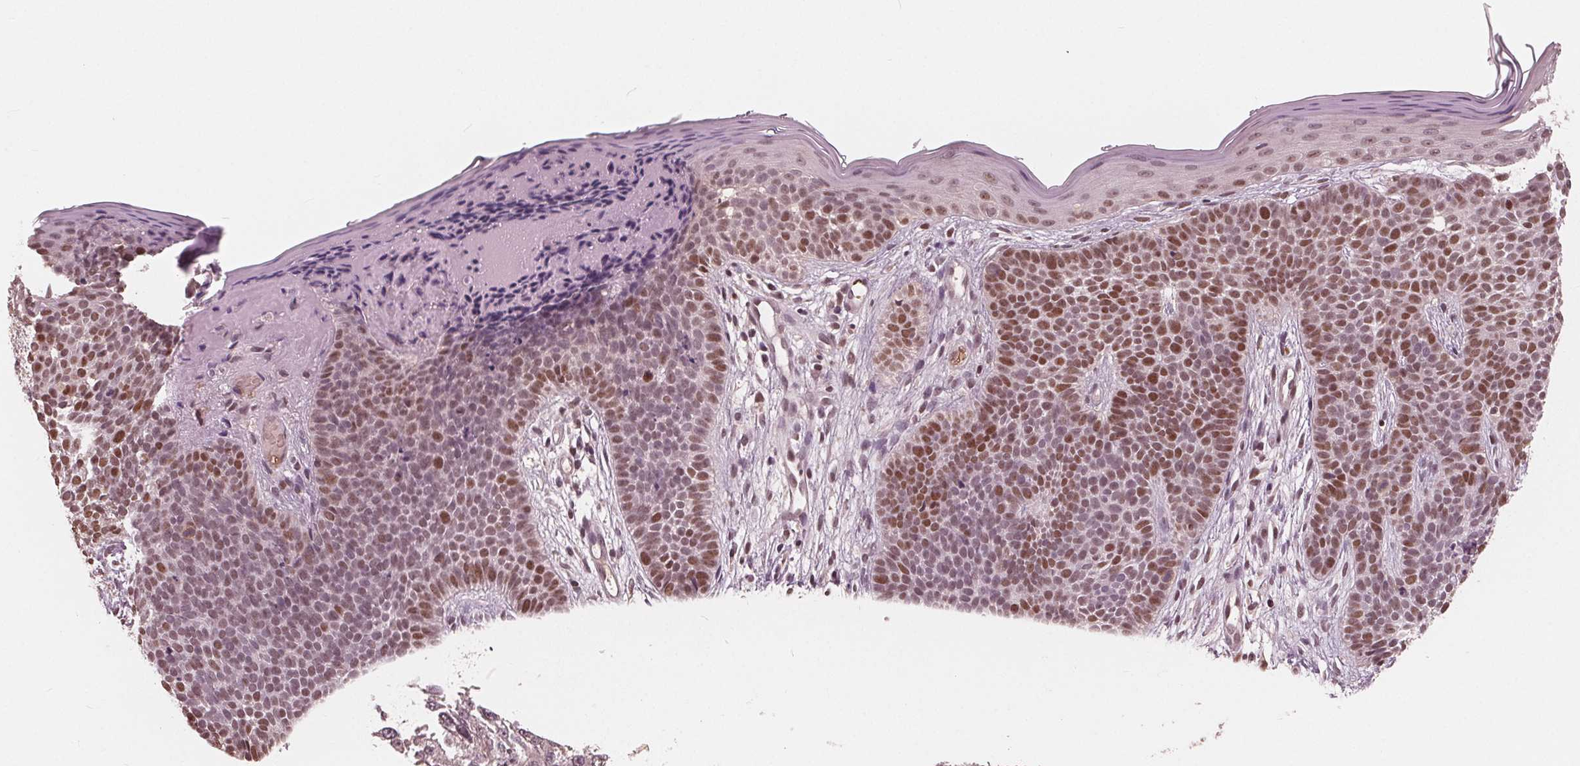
{"staining": {"intensity": "moderate", "quantity": "25%-75%", "location": "nuclear"}, "tissue": "skin cancer", "cell_type": "Tumor cells", "image_type": "cancer", "snomed": [{"axis": "morphology", "description": "Basal cell carcinoma"}, {"axis": "topography", "description": "Skin"}], "caption": "An image of skin basal cell carcinoma stained for a protein reveals moderate nuclear brown staining in tumor cells. The staining is performed using DAB (3,3'-diaminobenzidine) brown chromogen to label protein expression. The nuclei are counter-stained blue using hematoxylin.", "gene": "HIRIP3", "patient": {"sex": "female", "age": 70}}